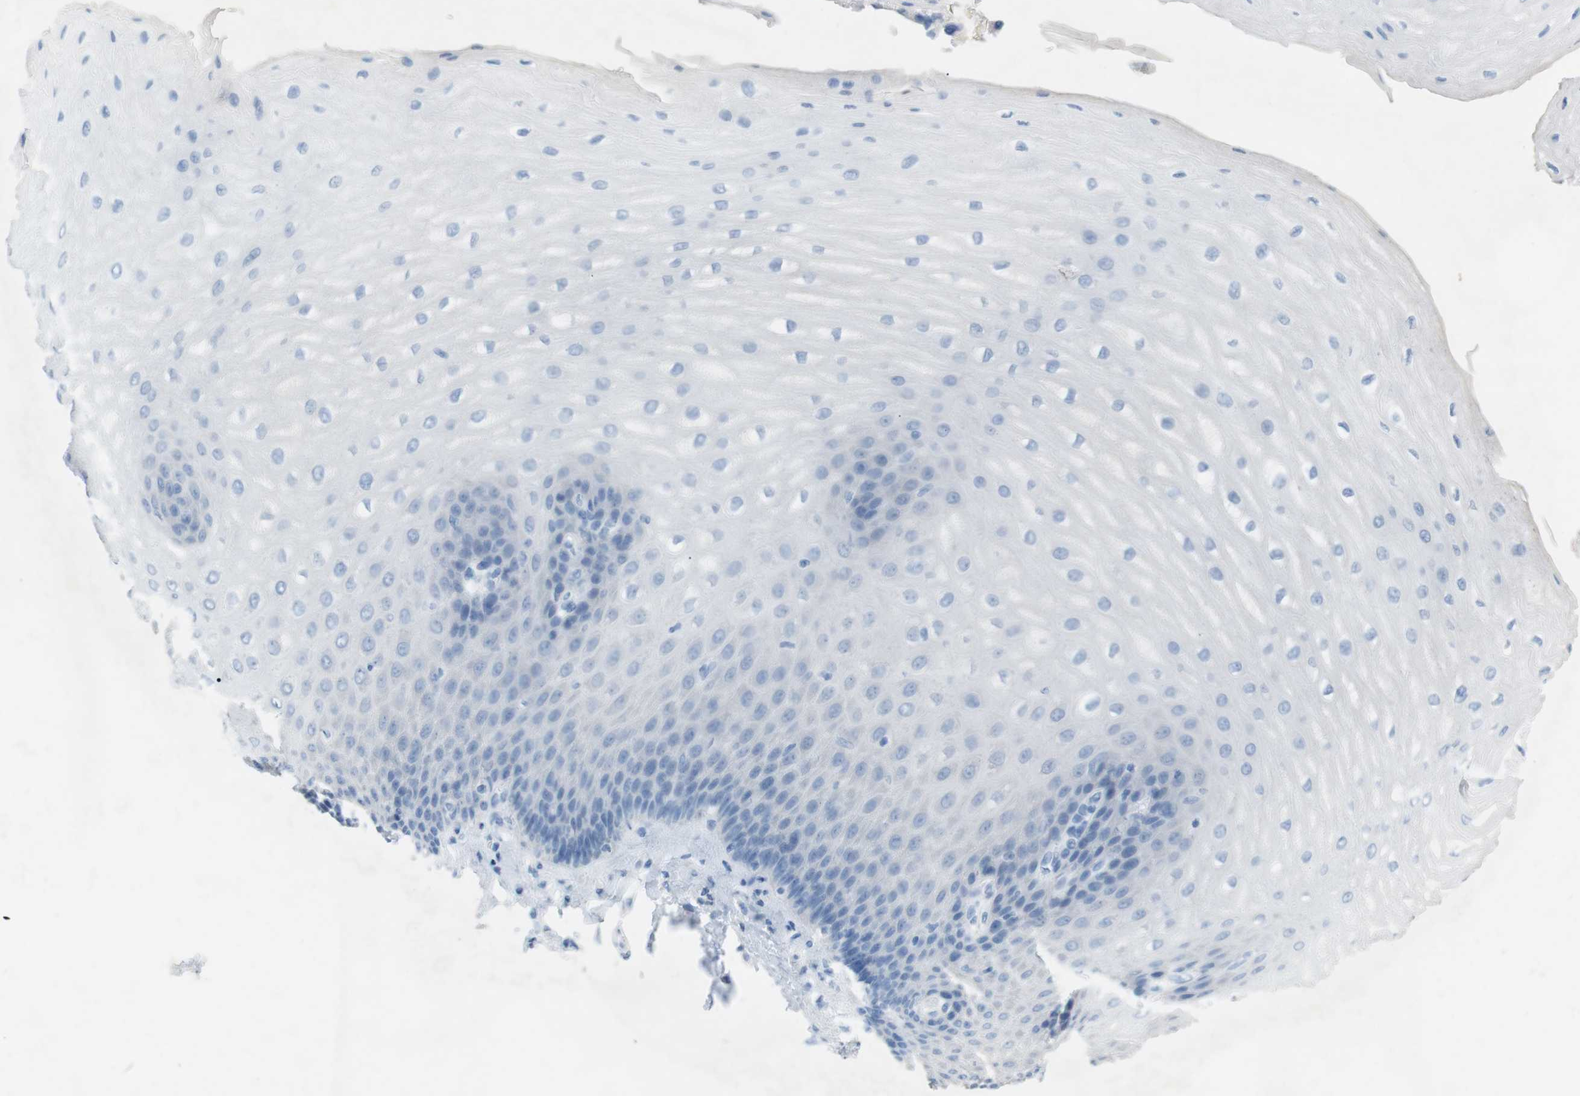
{"staining": {"intensity": "negative", "quantity": "none", "location": "none"}, "tissue": "esophagus", "cell_type": "Squamous epithelial cells", "image_type": "normal", "snomed": [{"axis": "morphology", "description": "Normal tissue, NOS"}, {"axis": "topography", "description": "Esophagus"}], "caption": "Micrograph shows no protein staining in squamous epithelial cells of benign esophagus.", "gene": "SALL4", "patient": {"sex": "male", "age": 54}}